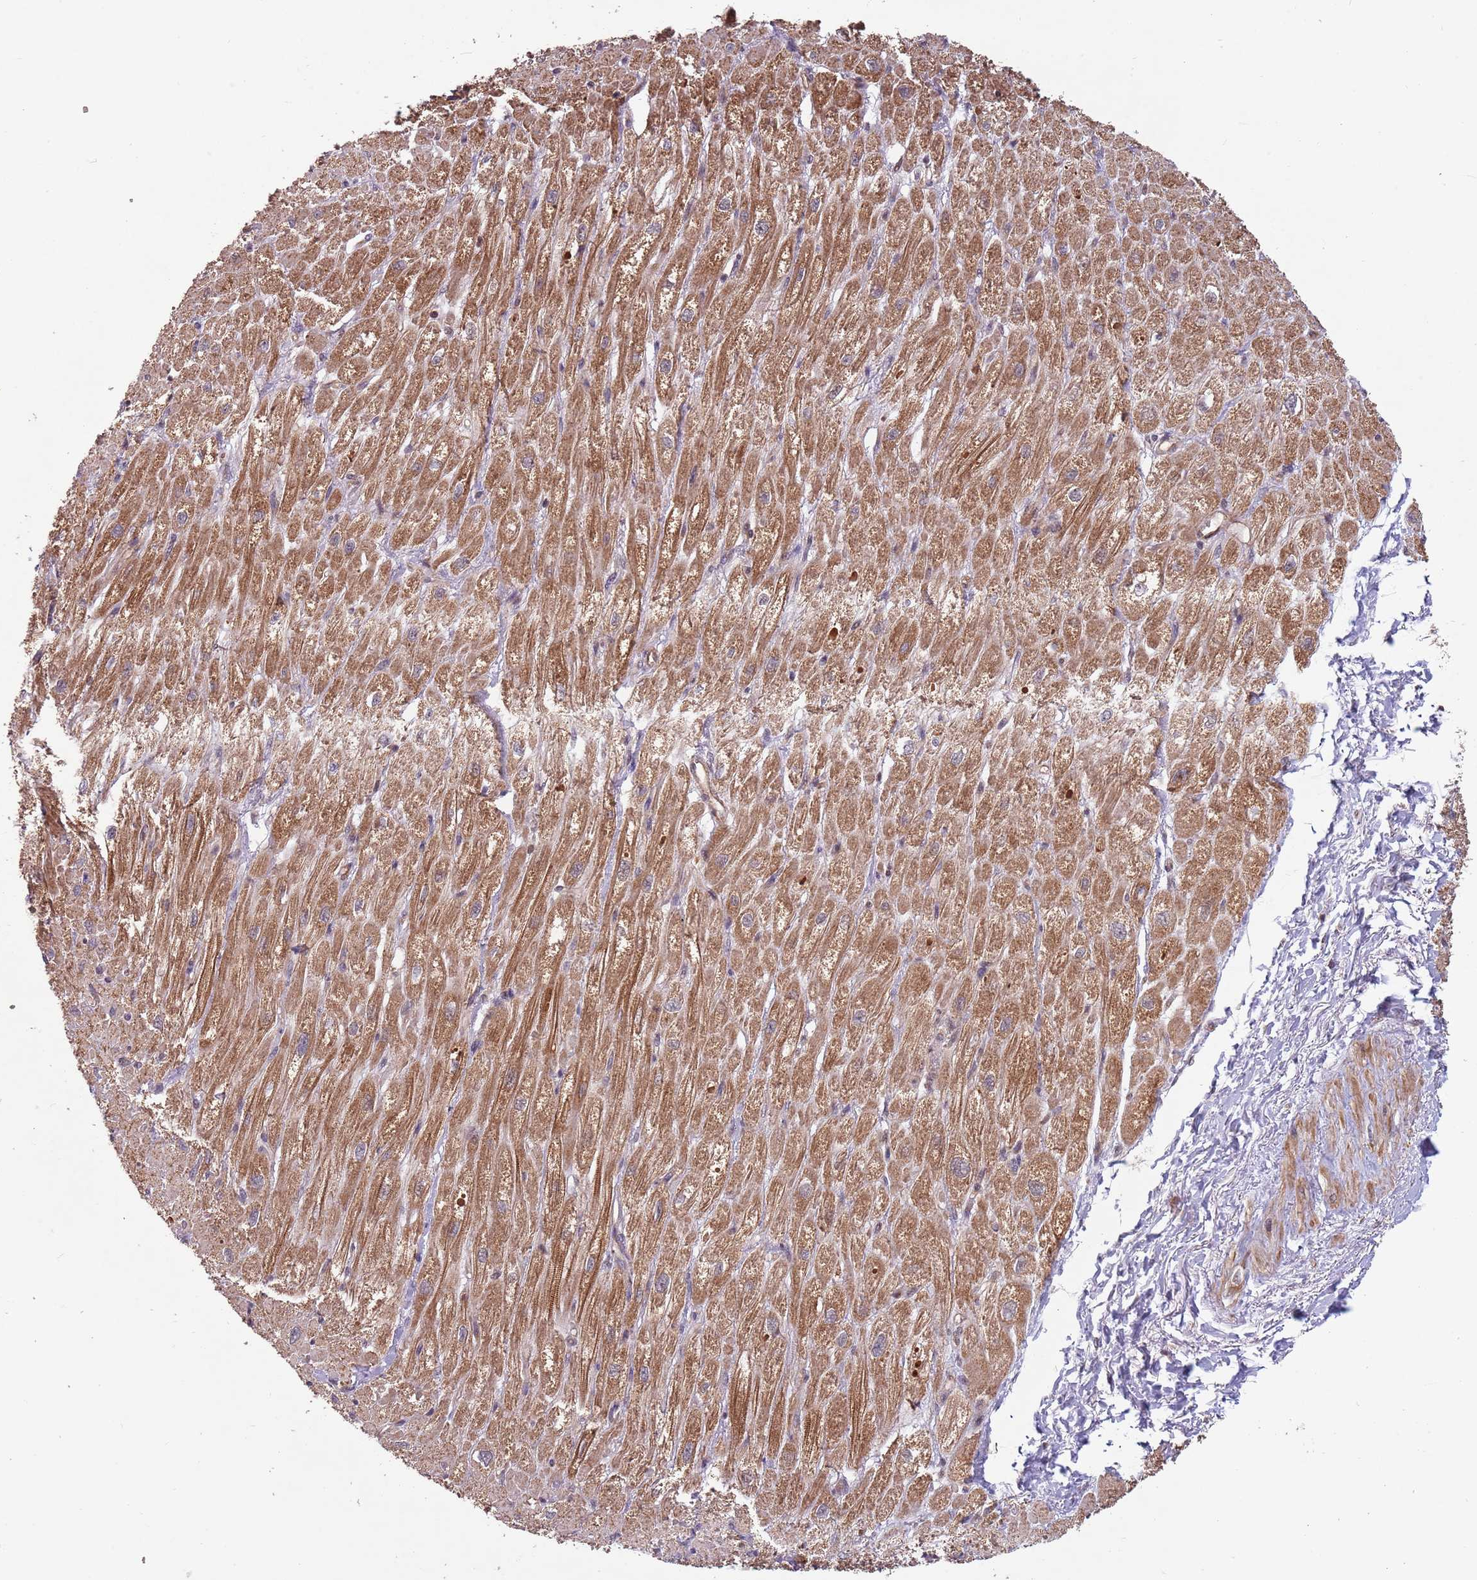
{"staining": {"intensity": "strong", "quantity": ">75%", "location": "cytoplasmic/membranous"}, "tissue": "heart muscle", "cell_type": "Cardiomyocytes", "image_type": "normal", "snomed": [{"axis": "morphology", "description": "Normal tissue, NOS"}, {"axis": "topography", "description": "Heart"}], "caption": "A high amount of strong cytoplasmic/membranous staining is identified in approximately >75% of cardiomyocytes in unremarkable heart muscle.", "gene": "SUDS3", "patient": {"sex": "male", "age": 65}}